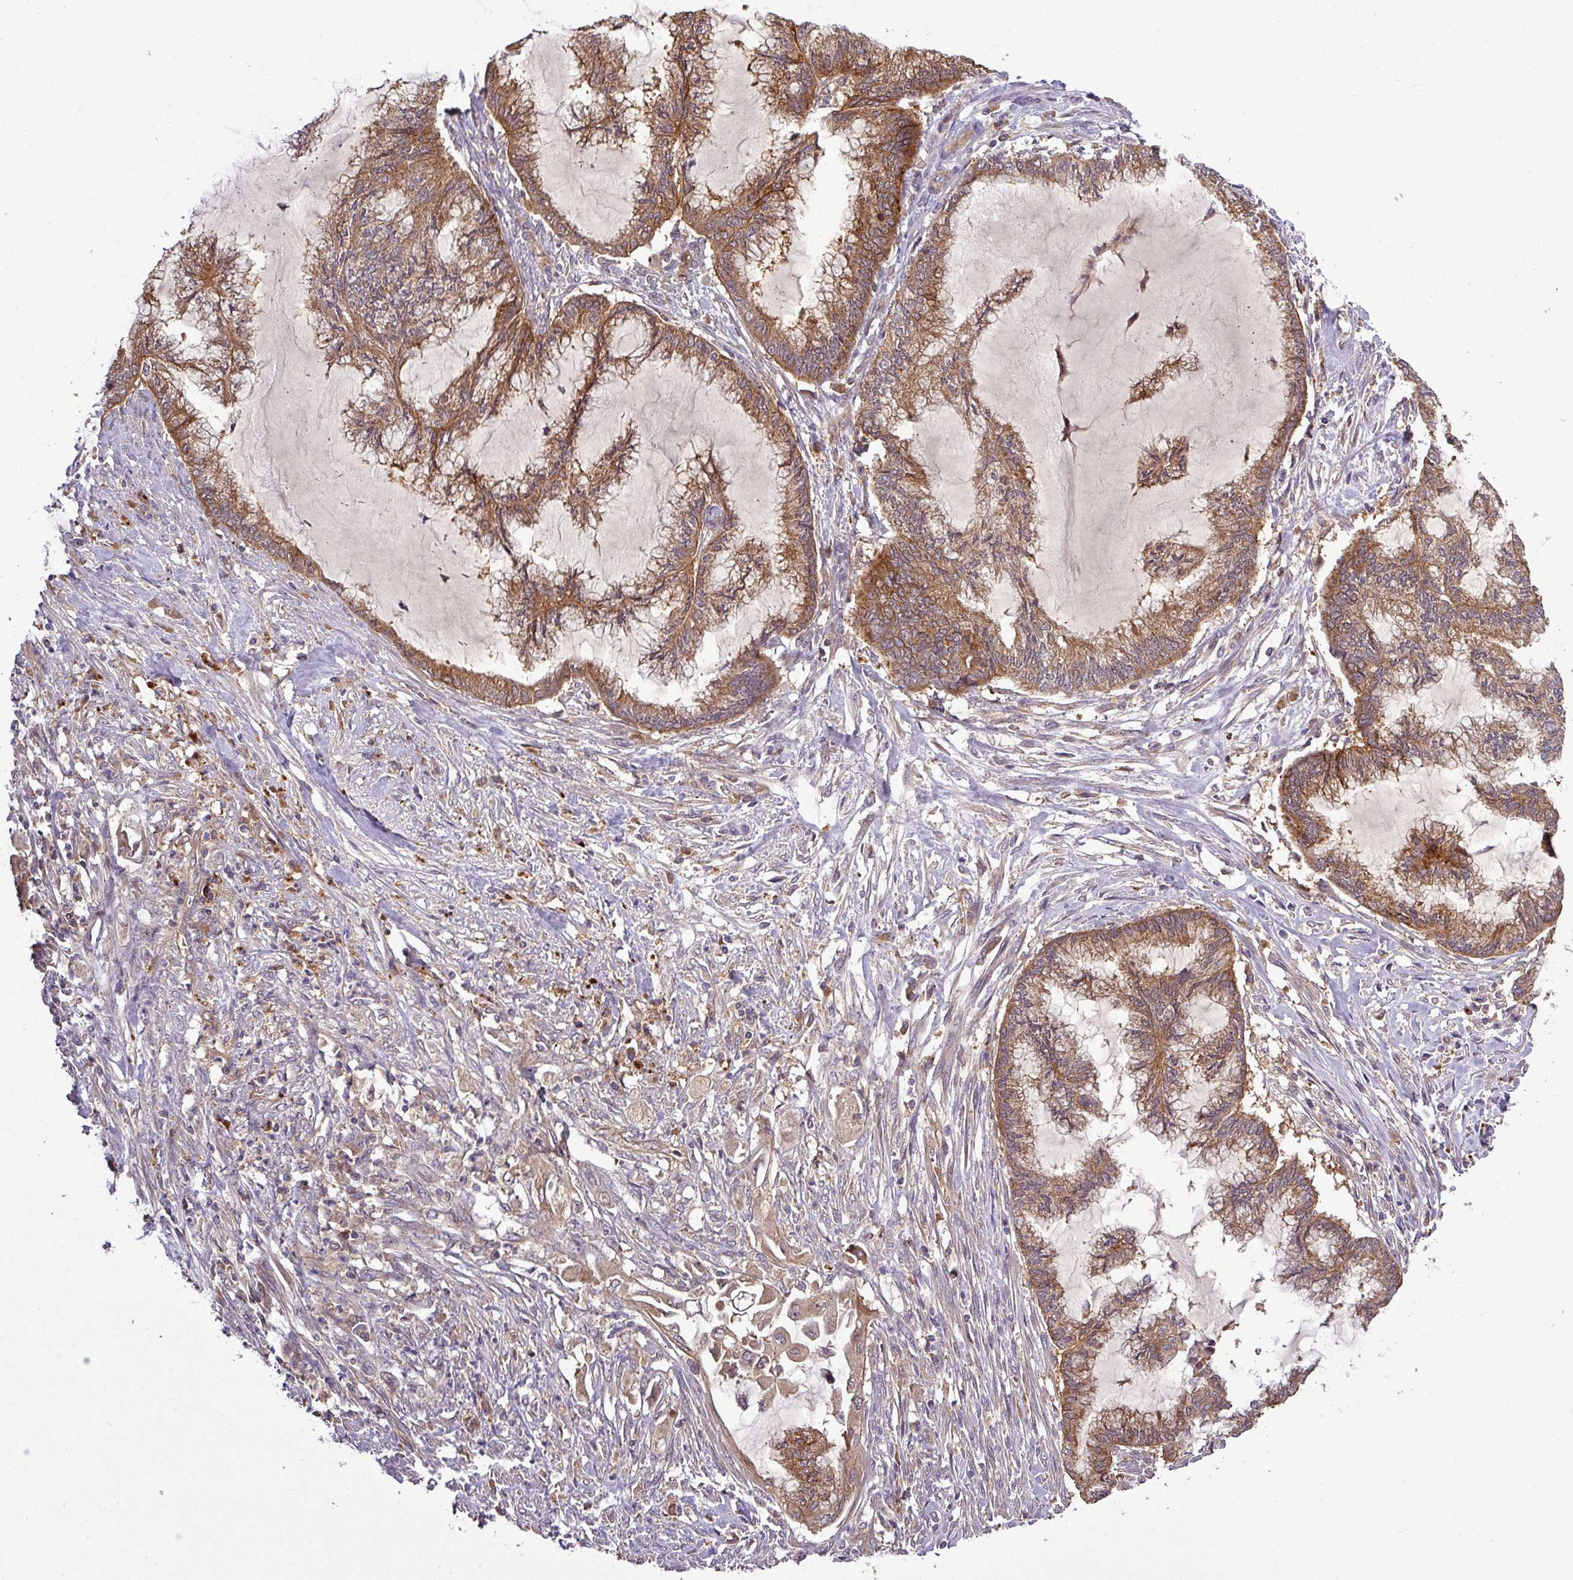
{"staining": {"intensity": "moderate", "quantity": ">75%", "location": "cytoplasmic/membranous"}, "tissue": "endometrial cancer", "cell_type": "Tumor cells", "image_type": "cancer", "snomed": [{"axis": "morphology", "description": "Adenocarcinoma, NOS"}, {"axis": "topography", "description": "Endometrium"}], "caption": "Approximately >75% of tumor cells in endometrial cancer (adenocarcinoma) demonstrate moderate cytoplasmic/membranous protein positivity as visualized by brown immunohistochemical staining.", "gene": "SIRPB2", "patient": {"sex": "female", "age": 86}}